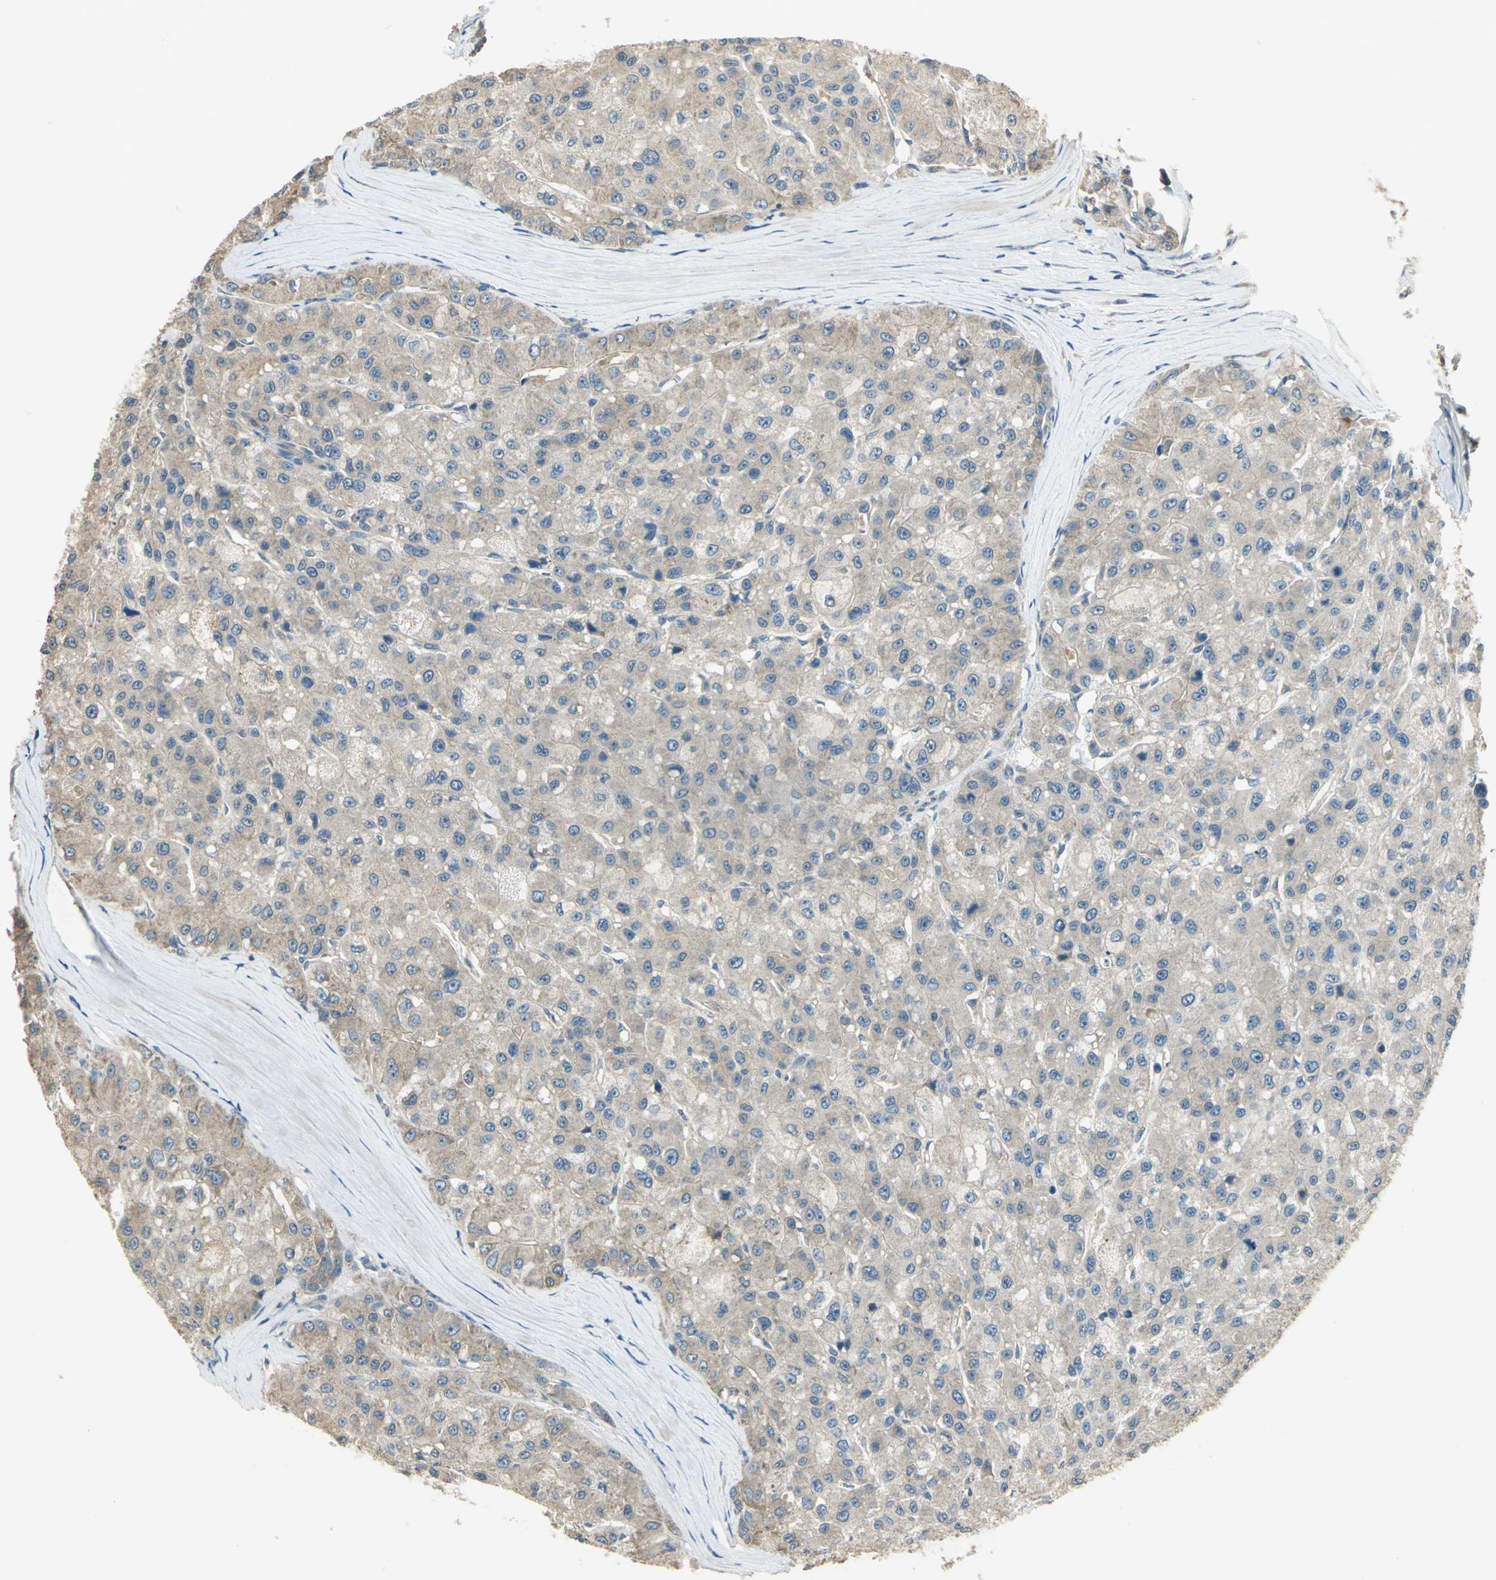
{"staining": {"intensity": "moderate", "quantity": "25%-75%", "location": "cytoplasmic/membranous"}, "tissue": "liver cancer", "cell_type": "Tumor cells", "image_type": "cancer", "snomed": [{"axis": "morphology", "description": "Carcinoma, Hepatocellular, NOS"}, {"axis": "topography", "description": "Liver"}], "caption": "Protein analysis of liver cancer tissue shows moderate cytoplasmic/membranous expression in about 25%-75% of tumor cells. Immunohistochemistry stains the protein in brown and the nuclei are stained blue.", "gene": "SHC2", "patient": {"sex": "male", "age": 80}}